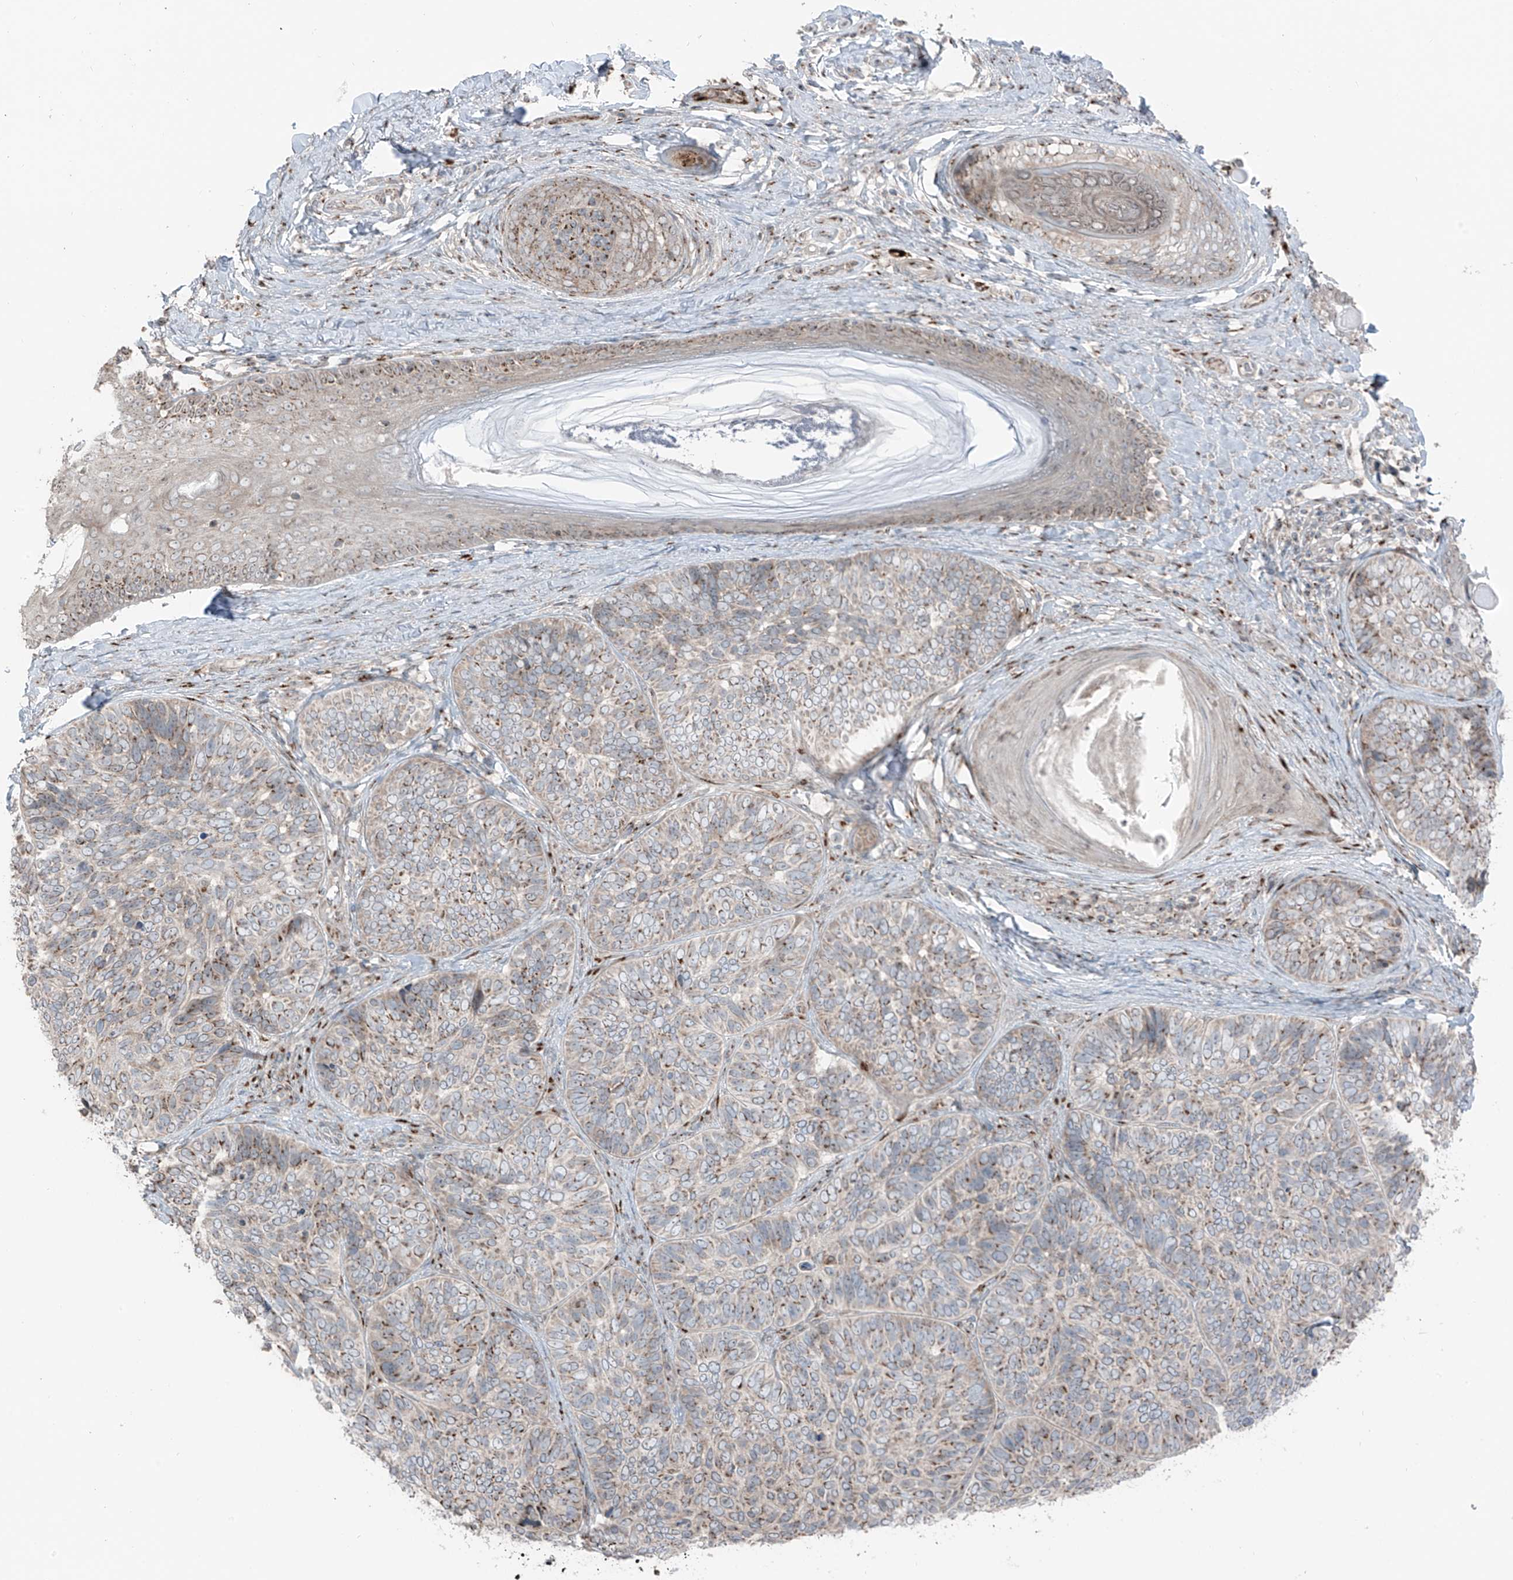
{"staining": {"intensity": "moderate", "quantity": "25%-75%", "location": "cytoplasmic/membranous"}, "tissue": "skin cancer", "cell_type": "Tumor cells", "image_type": "cancer", "snomed": [{"axis": "morphology", "description": "Basal cell carcinoma"}, {"axis": "topography", "description": "Skin"}], "caption": "This histopathology image demonstrates skin cancer (basal cell carcinoma) stained with immunohistochemistry to label a protein in brown. The cytoplasmic/membranous of tumor cells show moderate positivity for the protein. Nuclei are counter-stained blue.", "gene": "ERLEC1", "patient": {"sex": "male", "age": 62}}